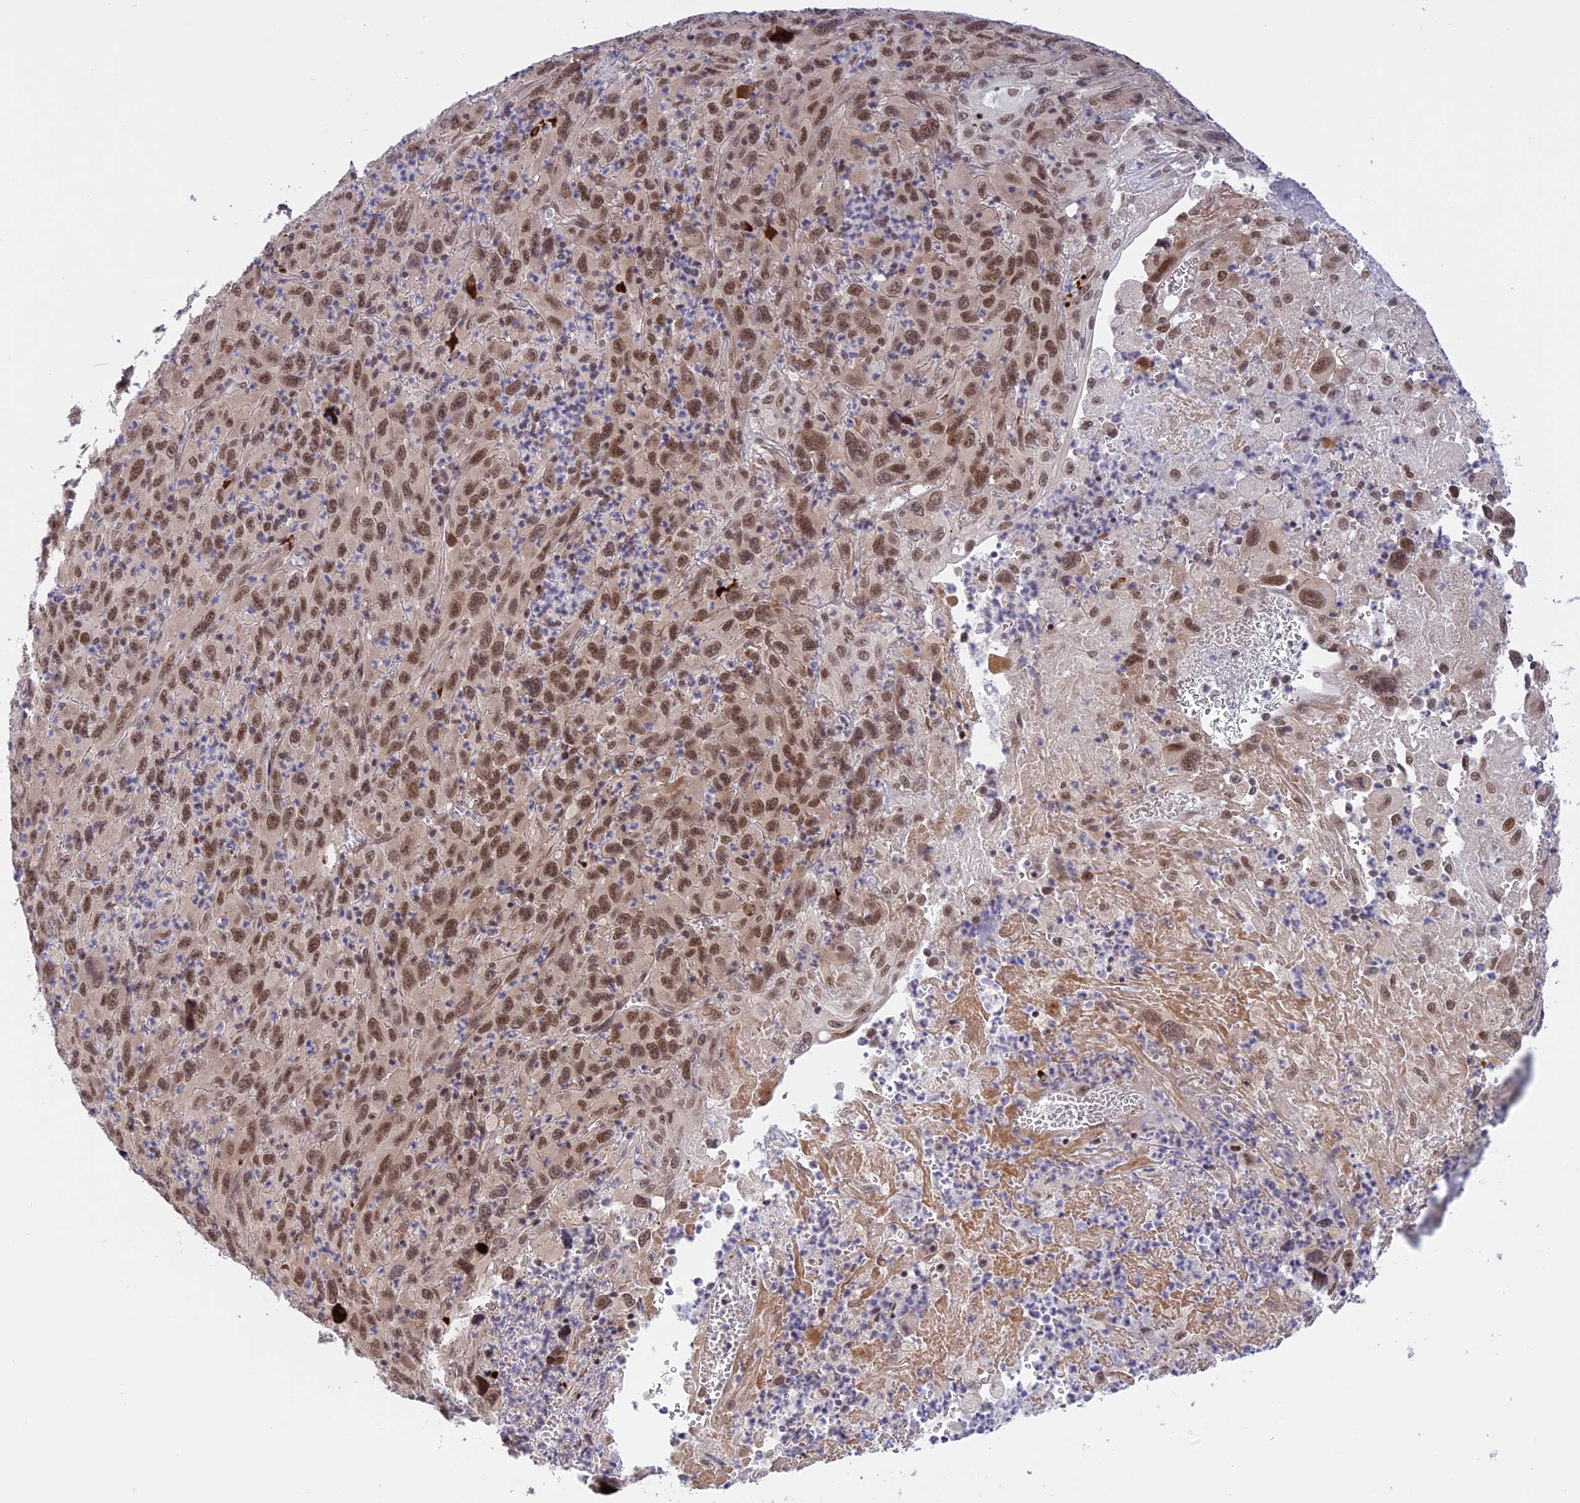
{"staining": {"intensity": "moderate", "quantity": ">75%", "location": "nuclear"}, "tissue": "melanoma", "cell_type": "Tumor cells", "image_type": "cancer", "snomed": [{"axis": "morphology", "description": "Malignant melanoma, Metastatic site"}, {"axis": "topography", "description": "Skin"}], "caption": "Melanoma stained with a protein marker demonstrates moderate staining in tumor cells.", "gene": "POLR2C", "patient": {"sex": "female", "age": 56}}